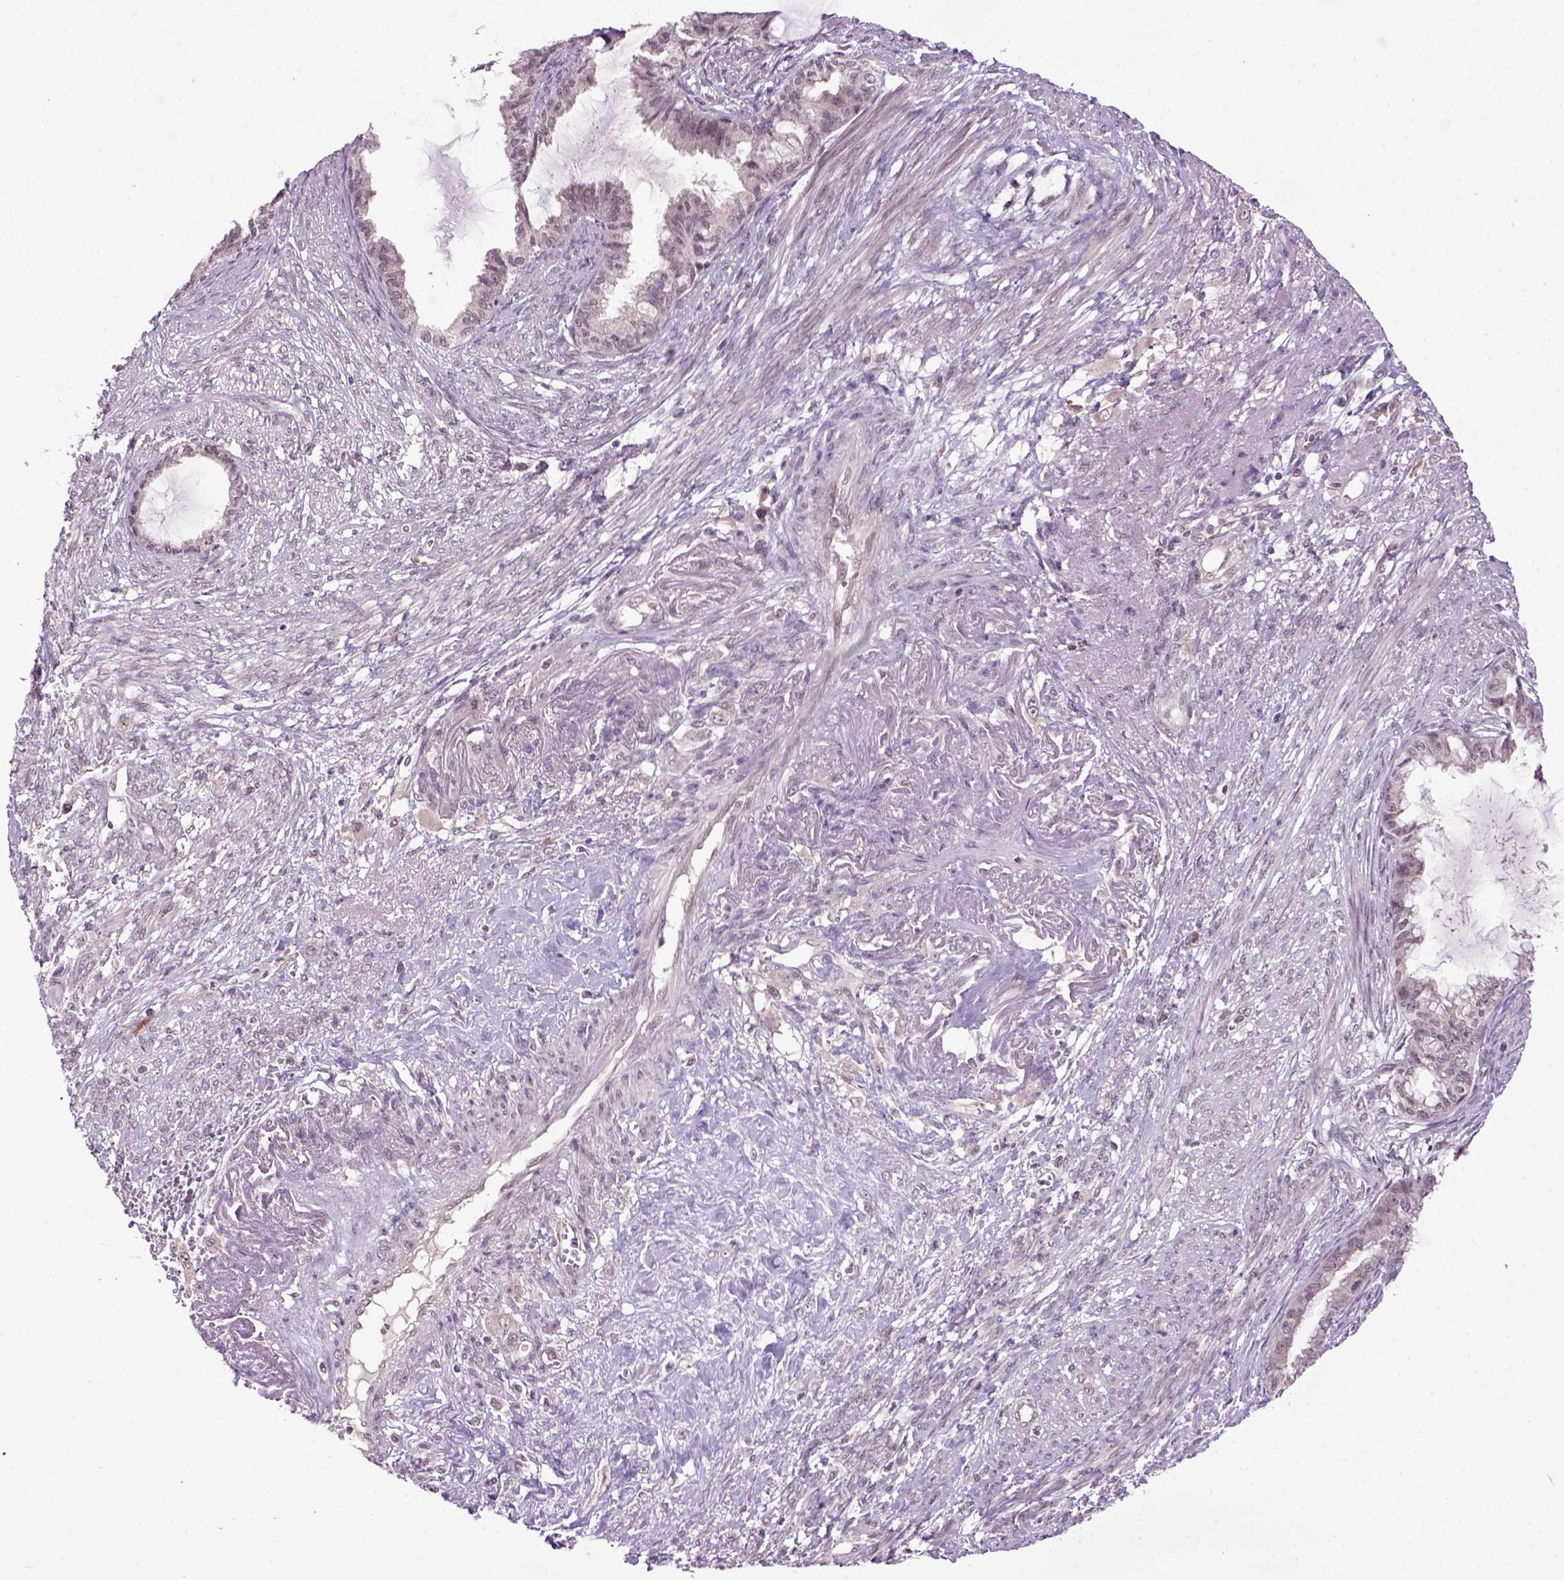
{"staining": {"intensity": "negative", "quantity": "none", "location": "none"}, "tissue": "endometrial cancer", "cell_type": "Tumor cells", "image_type": "cancer", "snomed": [{"axis": "morphology", "description": "Adenocarcinoma, NOS"}, {"axis": "topography", "description": "Endometrium"}], "caption": "Tumor cells show no significant expression in adenocarcinoma (endometrial).", "gene": "RAB43", "patient": {"sex": "female", "age": 86}}